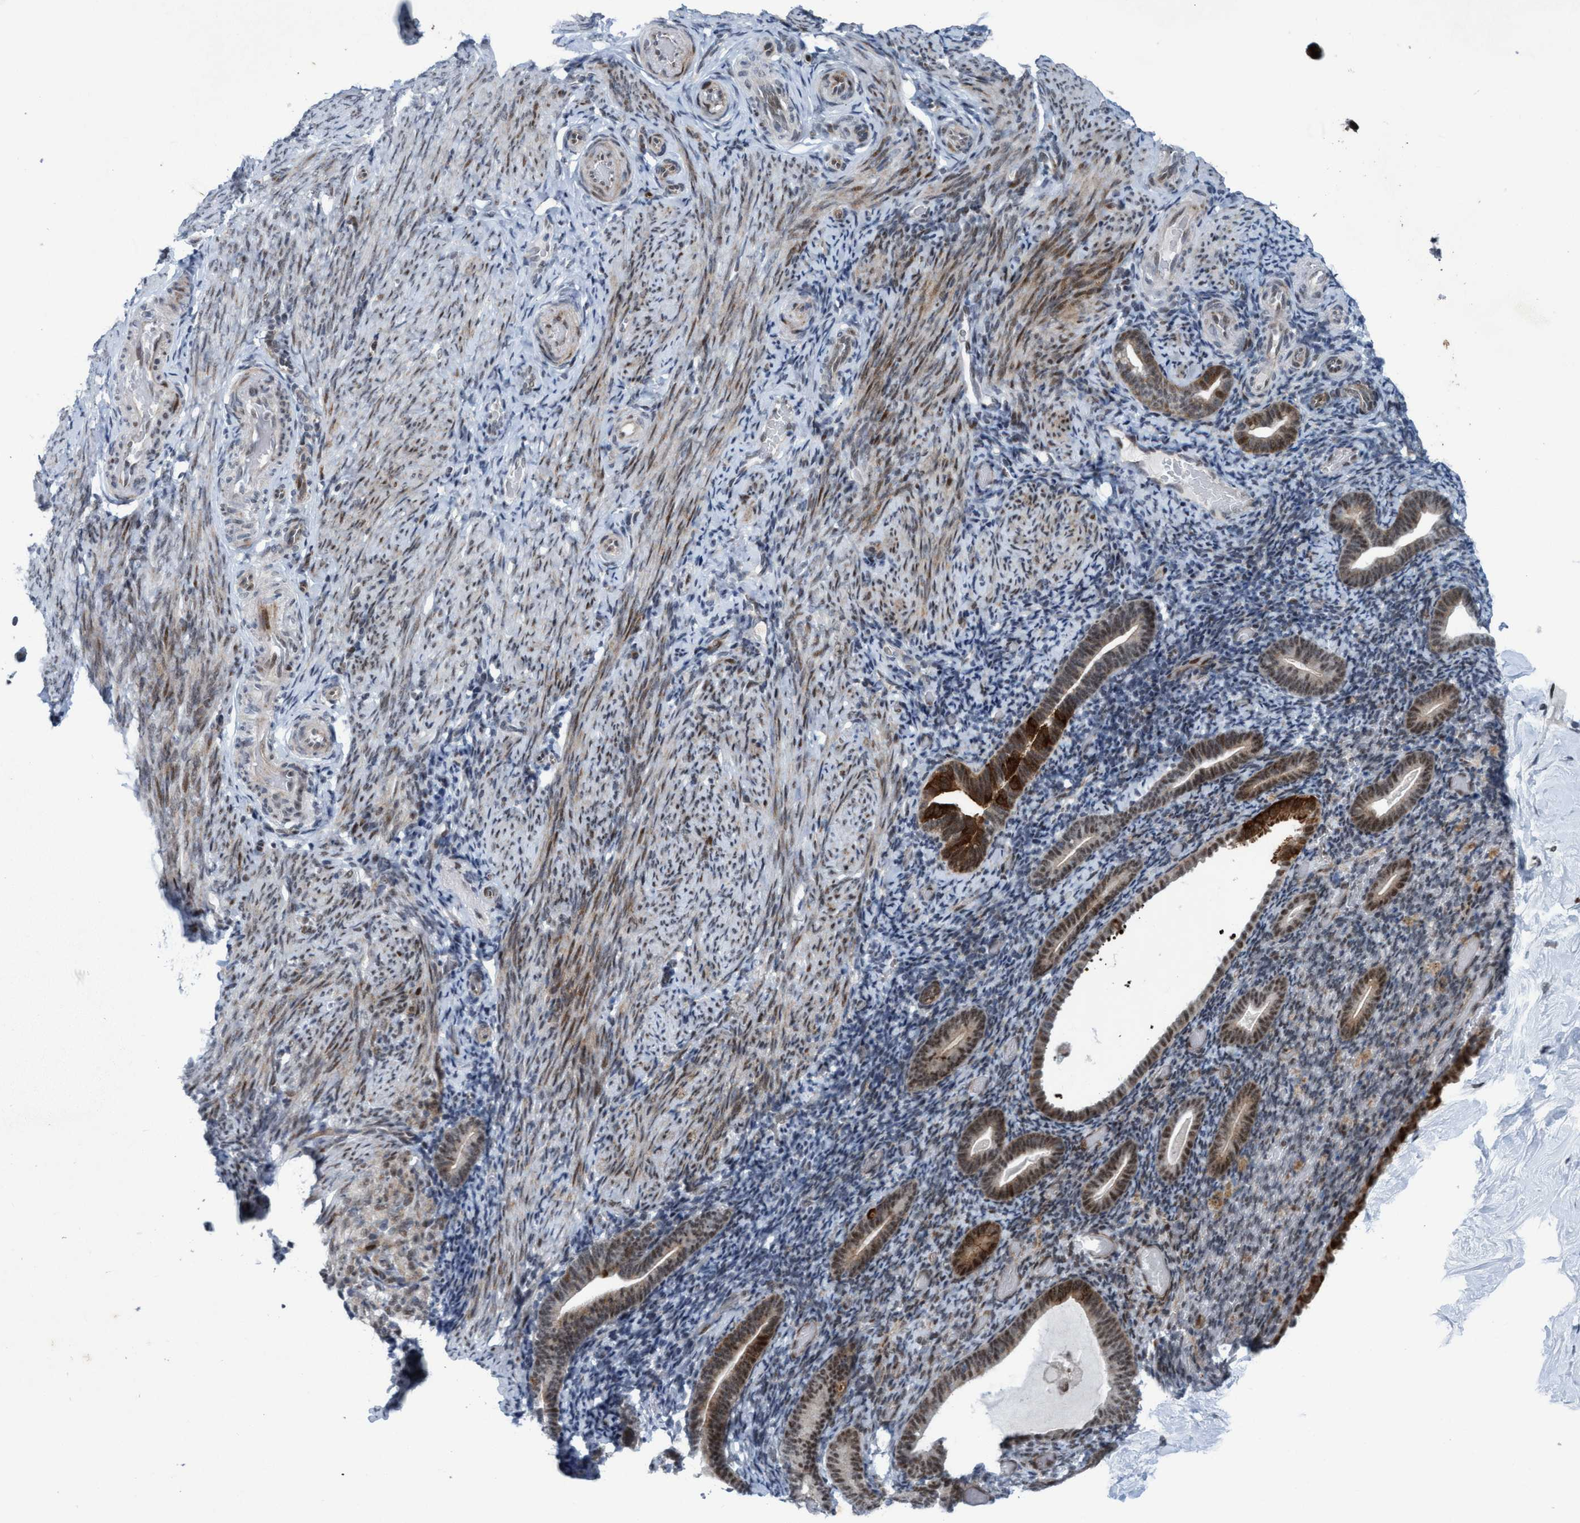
{"staining": {"intensity": "weak", "quantity": ">75%", "location": "nuclear"}, "tissue": "endometrium", "cell_type": "Cells in endometrial stroma", "image_type": "normal", "snomed": [{"axis": "morphology", "description": "Normal tissue, NOS"}, {"axis": "topography", "description": "Endometrium"}], "caption": "Immunohistochemistry (IHC) (DAB (3,3'-diaminobenzidine)) staining of benign endometrium shows weak nuclear protein positivity in approximately >75% of cells in endometrial stroma.", "gene": "CWC27", "patient": {"sex": "female", "age": 51}}